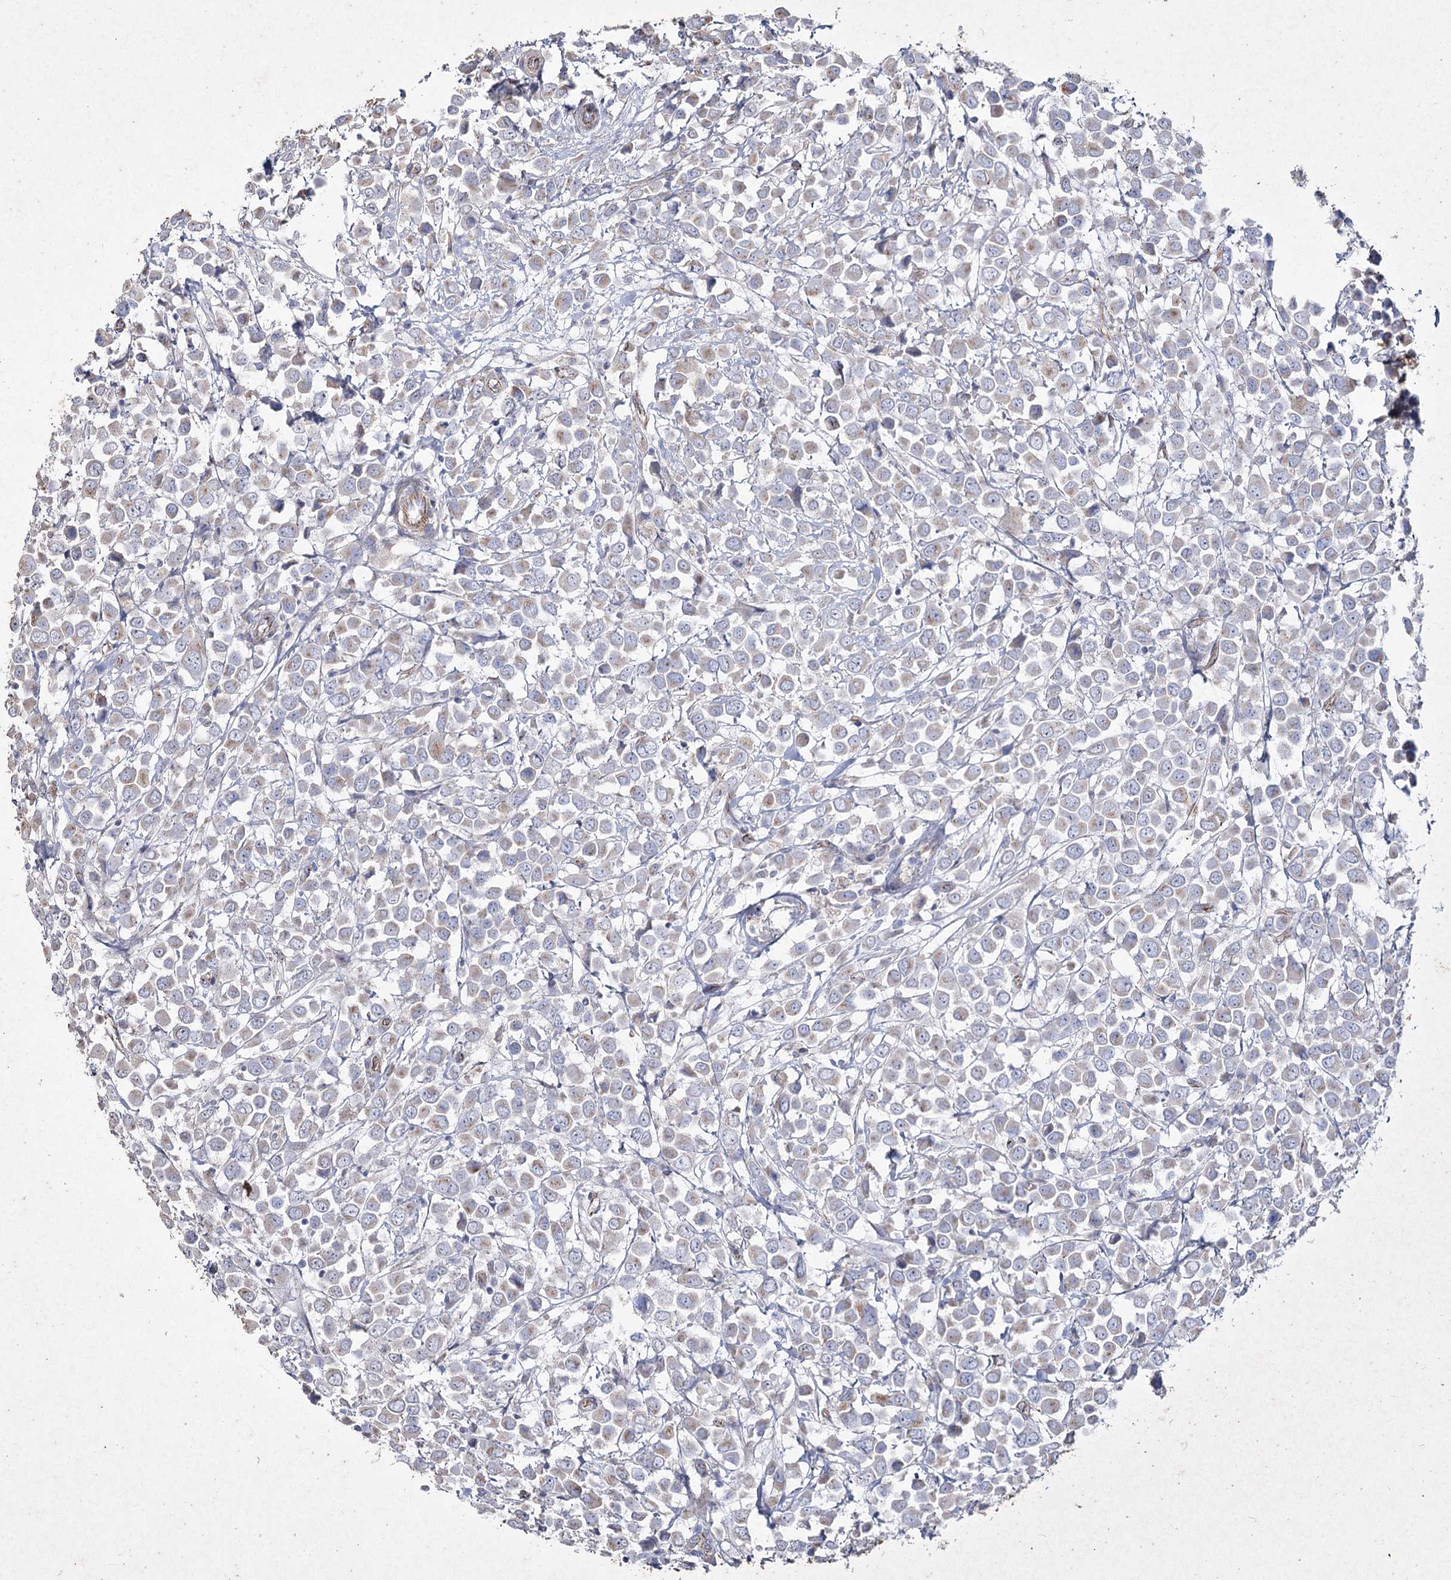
{"staining": {"intensity": "weak", "quantity": "<25%", "location": "cytoplasmic/membranous"}, "tissue": "breast cancer", "cell_type": "Tumor cells", "image_type": "cancer", "snomed": [{"axis": "morphology", "description": "Duct carcinoma"}, {"axis": "topography", "description": "Breast"}], "caption": "Breast cancer (invasive ductal carcinoma) was stained to show a protein in brown. There is no significant positivity in tumor cells.", "gene": "LDLRAD3", "patient": {"sex": "female", "age": 61}}